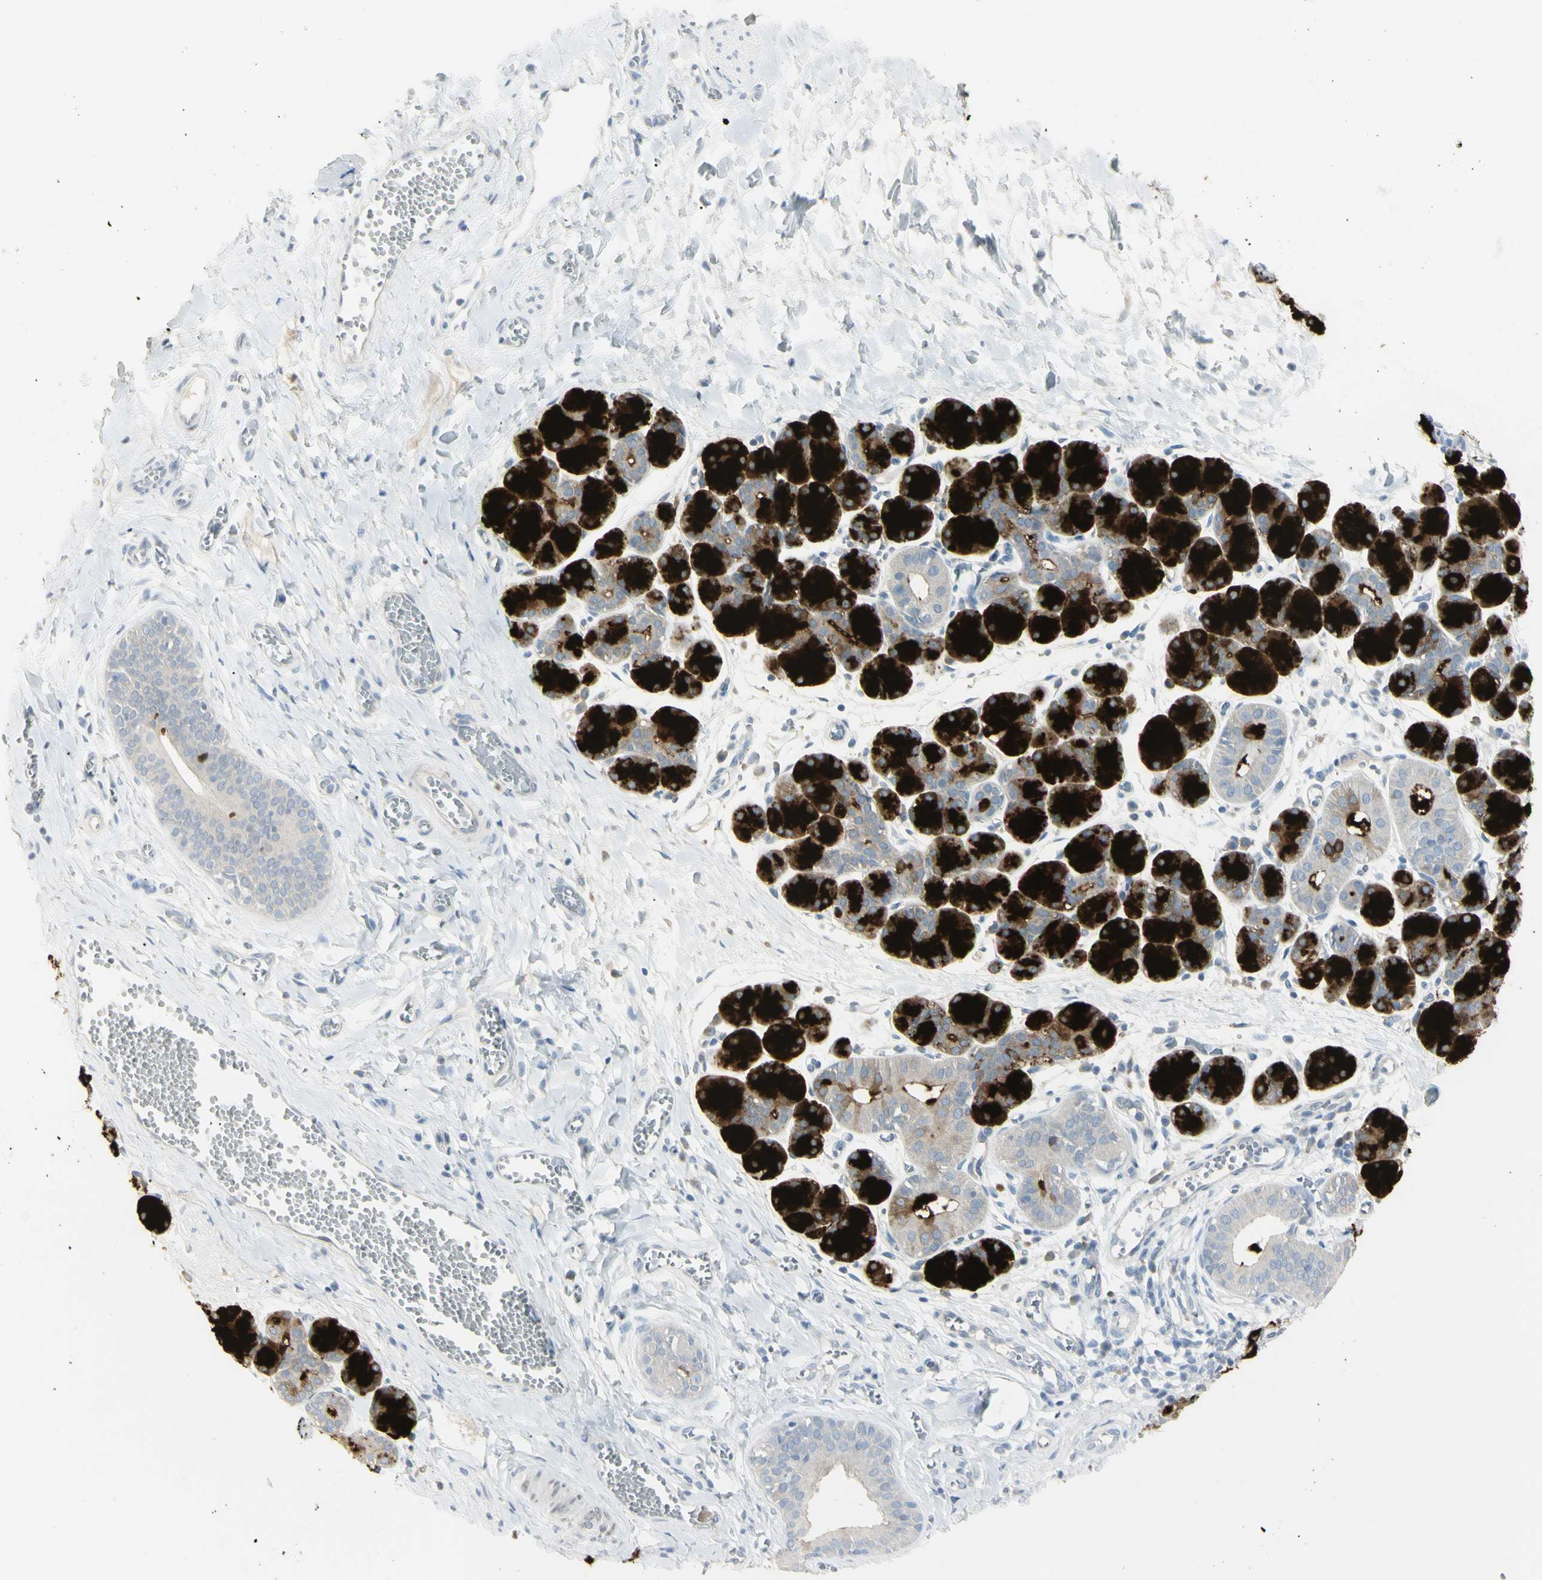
{"staining": {"intensity": "strong", "quantity": "25%-75%", "location": "cytoplasmic/membranous"}, "tissue": "salivary gland", "cell_type": "Glandular cells", "image_type": "normal", "snomed": [{"axis": "morphology", "description": "Normal tissue, NOS"}, {"axis": "morphology", "description": "Inflammation, NOS"}, {"axis": "topography", "description": "Lymph node"}, {"axis": "topography", "description": "Salivary gland"}], "caption": "Immunohistochemistry (IHC) of benign salivary gland displays high levels of strong cytoplasmic/membranous expression in about 25%-75% of glandular cells. Immunohistochemistry (IHC) stains the protein of interest in brown and the nuclei are stained blue.", "gene": "PIP", "patient": {"sex": "male", "age": 3}}